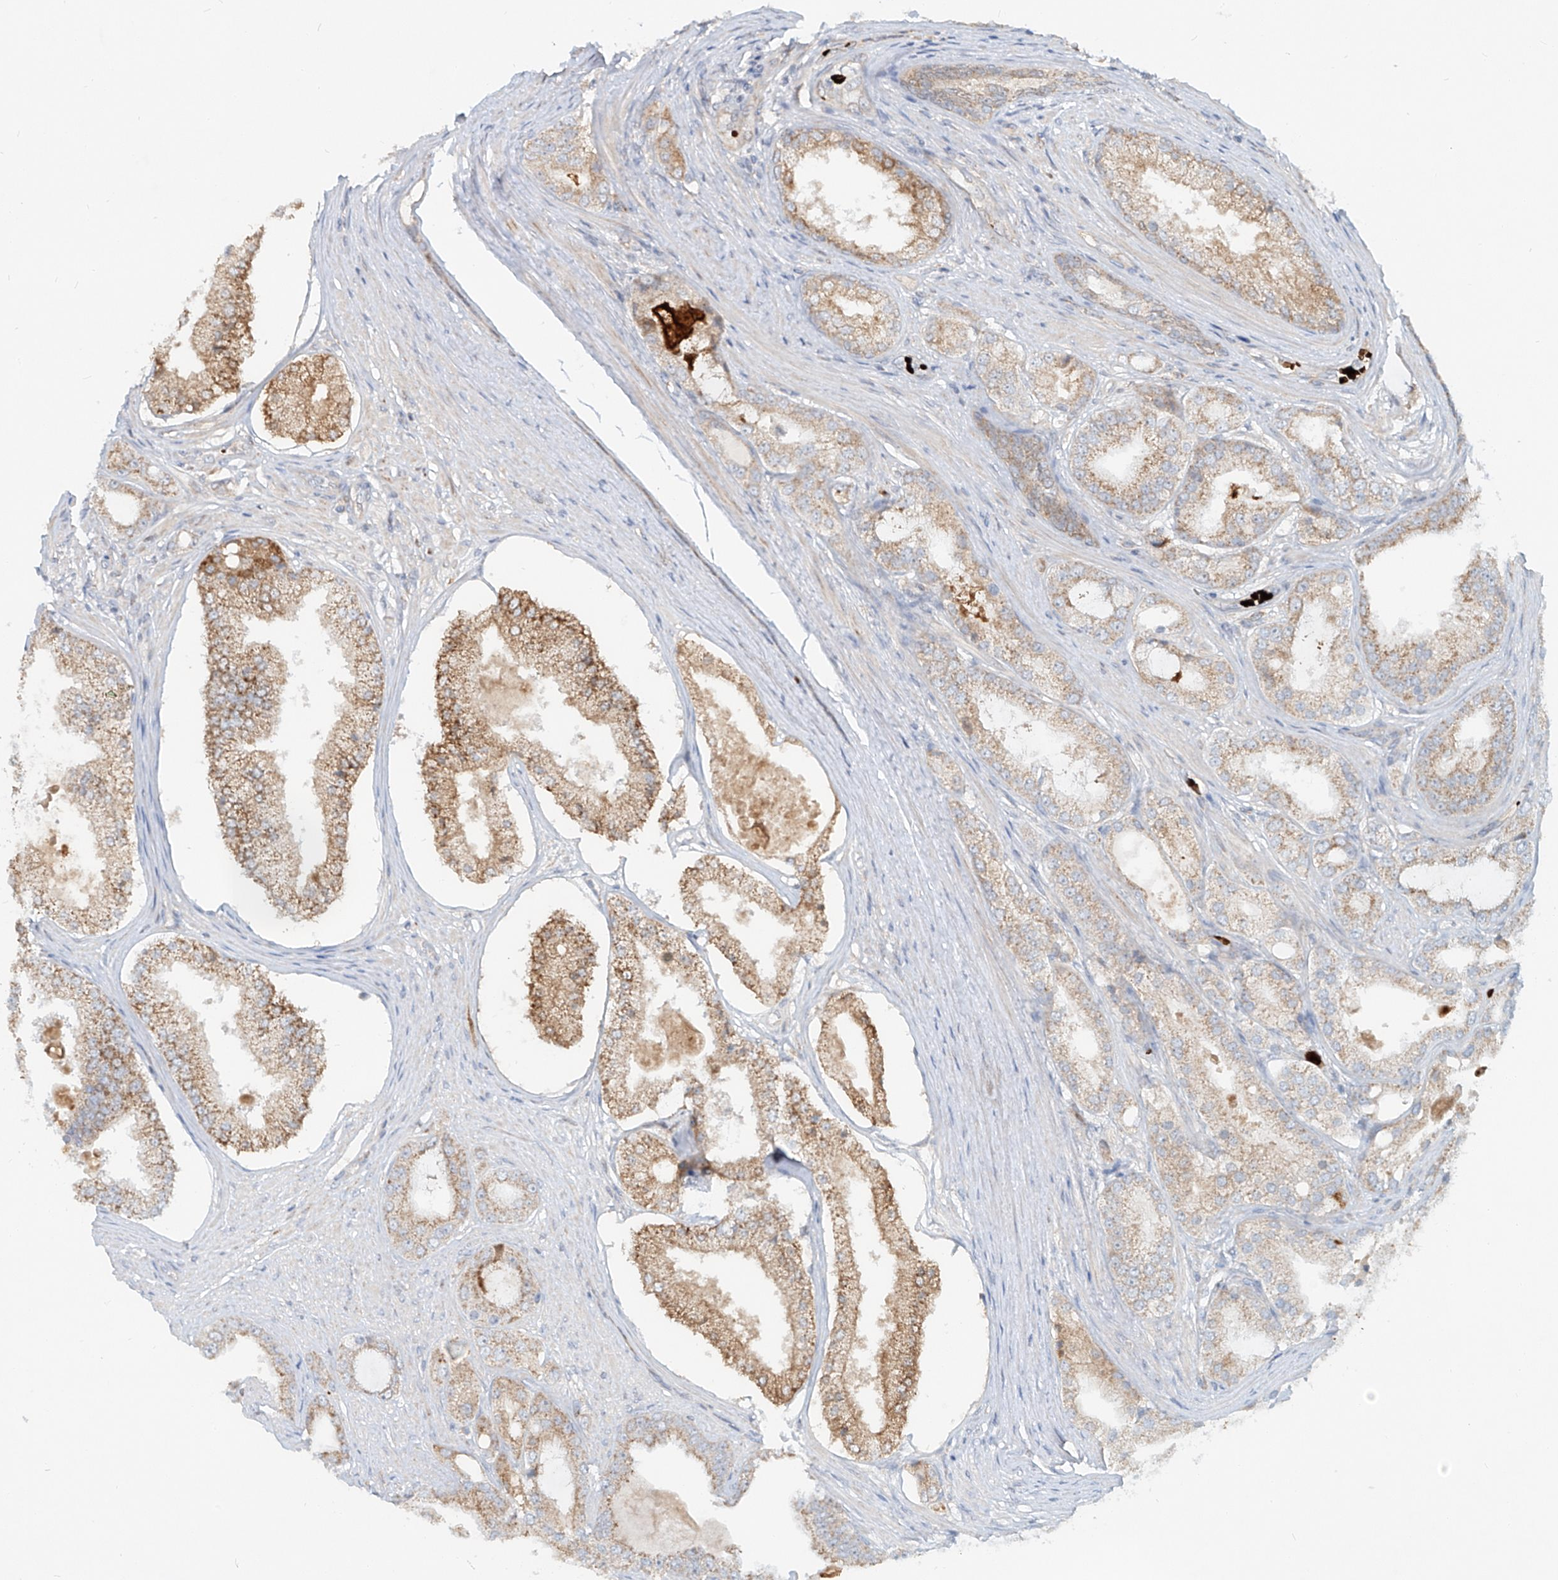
{"staining": {"intensity": "weak", "quantity": ">75%", "location": "cytoplasmic/membranous"}, "tissue": "prostate cancer", "cell_type": "Tumor cells", "image_type": "cancer", "snomed": [{"axis": "morphology", "description": "Adenocarcinoma, High grade"}, {"axis": "topography", "description": "Prostate"}], "caption": "An image of adenocarcinoma (high-grade) (prostate) stained for a protein shows weak cytoplasmic/membranous brown staining in tumor cells.", "gene": "FGD2", "patient": {"sex": "male", "age": 60}}